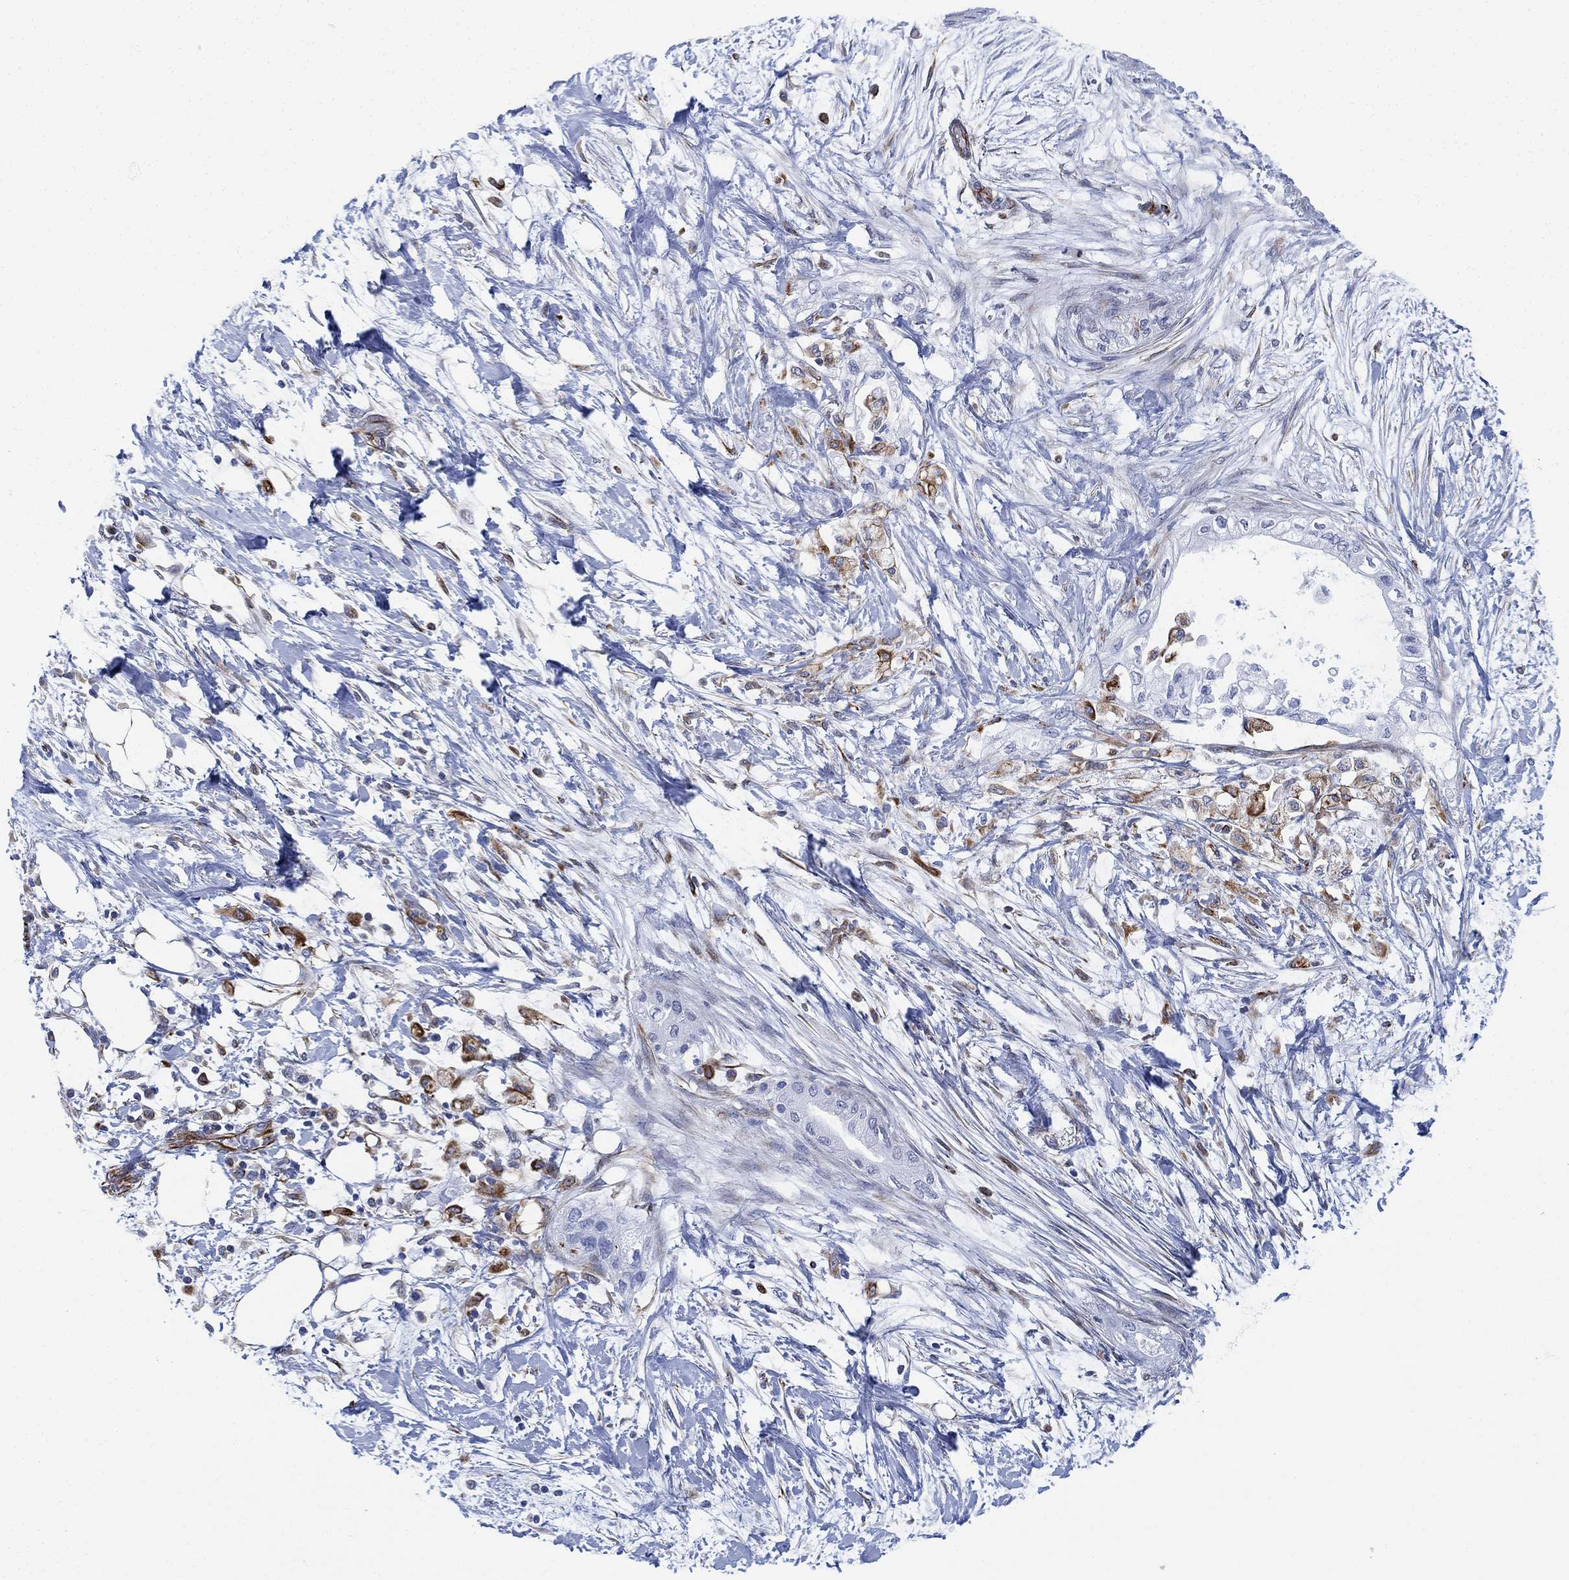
{"staining": {"intensity": "moderate", "quantity": "<25%", "location": "cytoplasmic/membranous"}, "tissue": "pancreatic cancer", "cell_type": "Tumor cells", "image_type": "cancer", "snomed": [{"axis": "morphology", "description": "Normal tissue, NOS"}, {"axis": "morphology", "description": "Adenocarcinoma, NOS"}, {"axis": "topography", "description": "Pancreas"}, {"axis": "topography", "description": "Duodenum"}], "caption": "Adenocarcinoma (pancreatic) tissue displays moderate cytoplasmic/membranous positivity in about <25% of tumor cells, visualized by immunohistochemistry.", "gene": "PSKH2", "patient": {"sex": "female", "age": 60}}